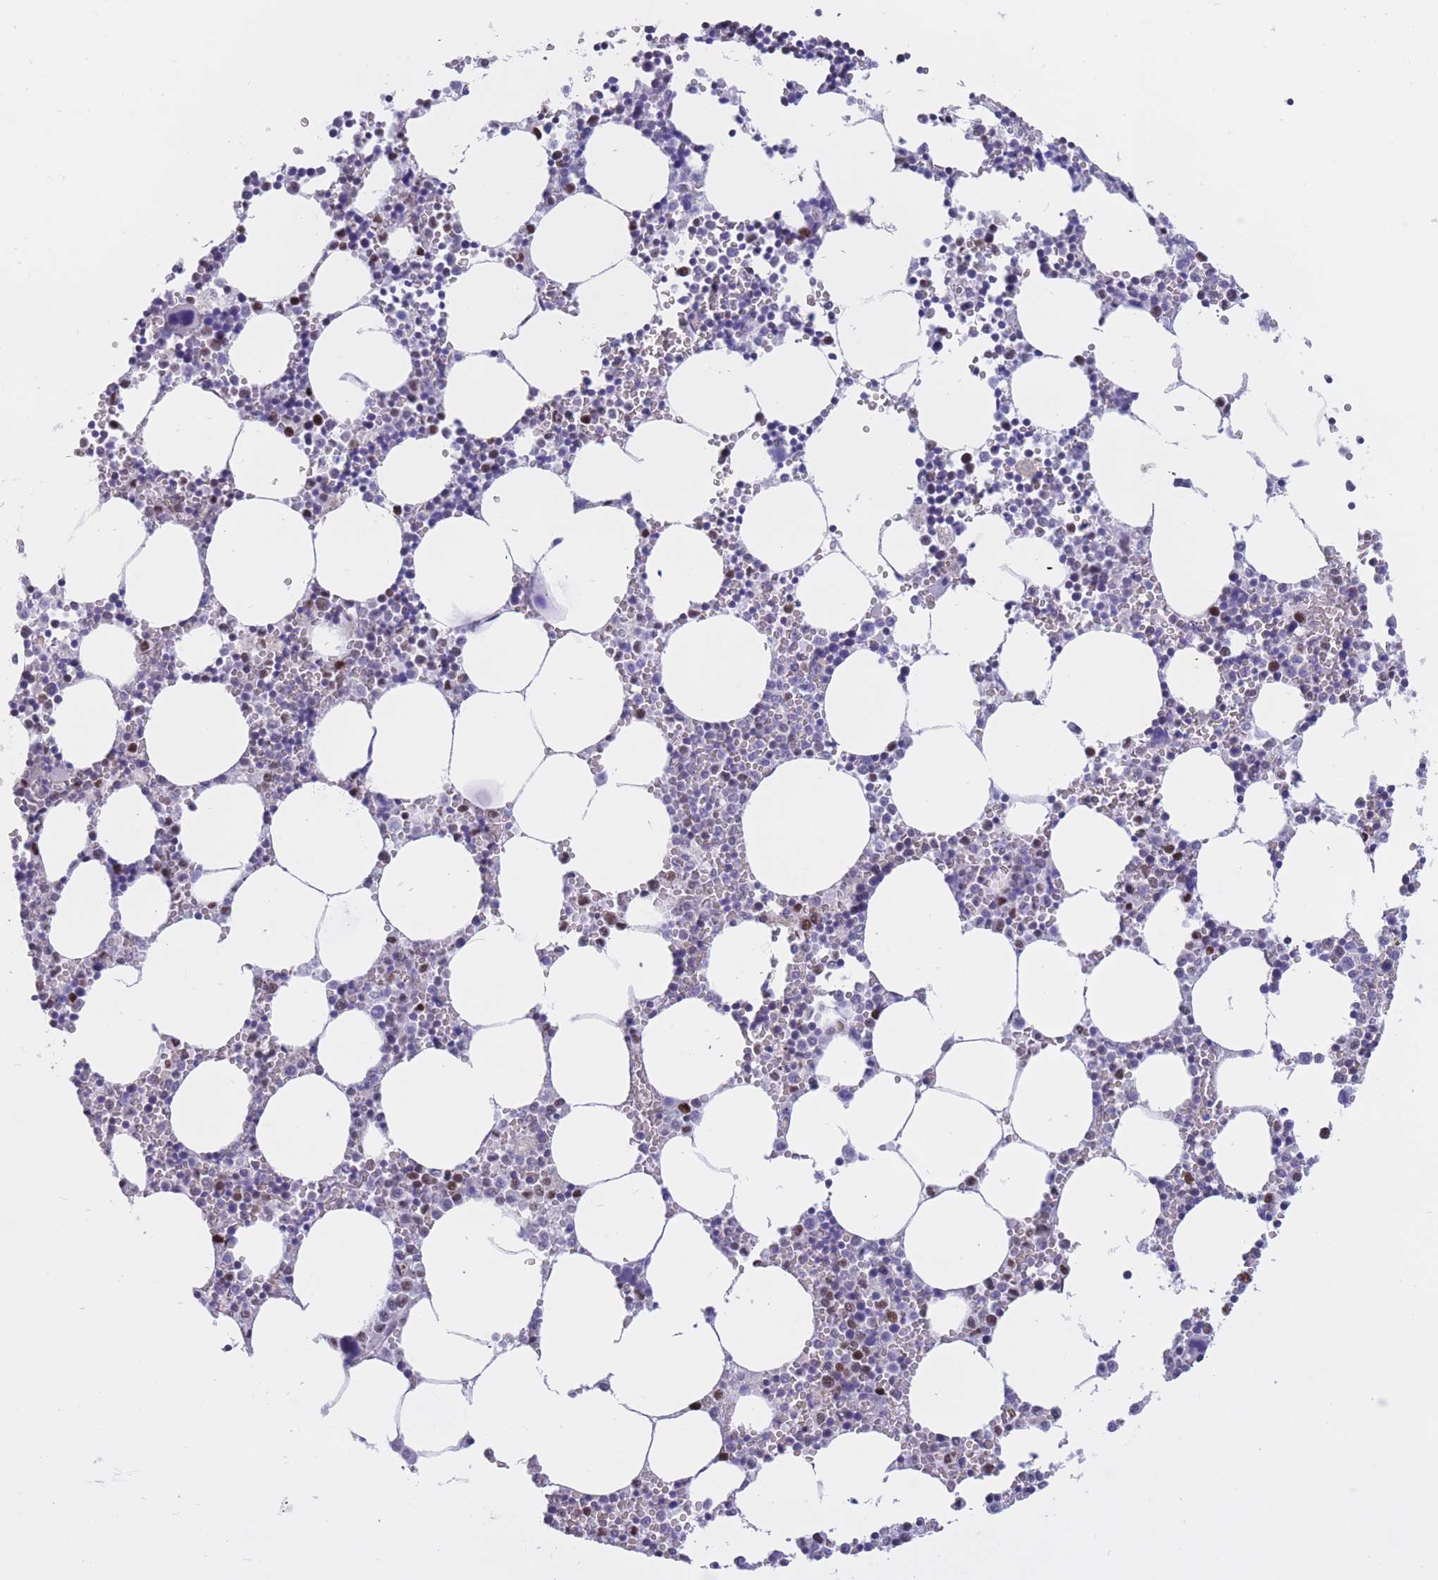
{"staining": {"intensity": "moderate", "quantity": "<25%", "location": "nuclear"}, "tissue": "bone marrow", "cell_type": "Hematopoietic cells", "image_type": "normal", "snomed": [{"axis": "morphology", "description": "Normal tissue, NOS"}, {"axis": "topography", "description": "Bone marrow"}], "caption": "A histopathology image showing moderate nuclear expression in approximately <25% of hematopoietic cells in normal bone marrow, as visualized by brown immunohistochemical staining.", "gene": "NASP", "patient": {"sex": "female", "age": 64}}